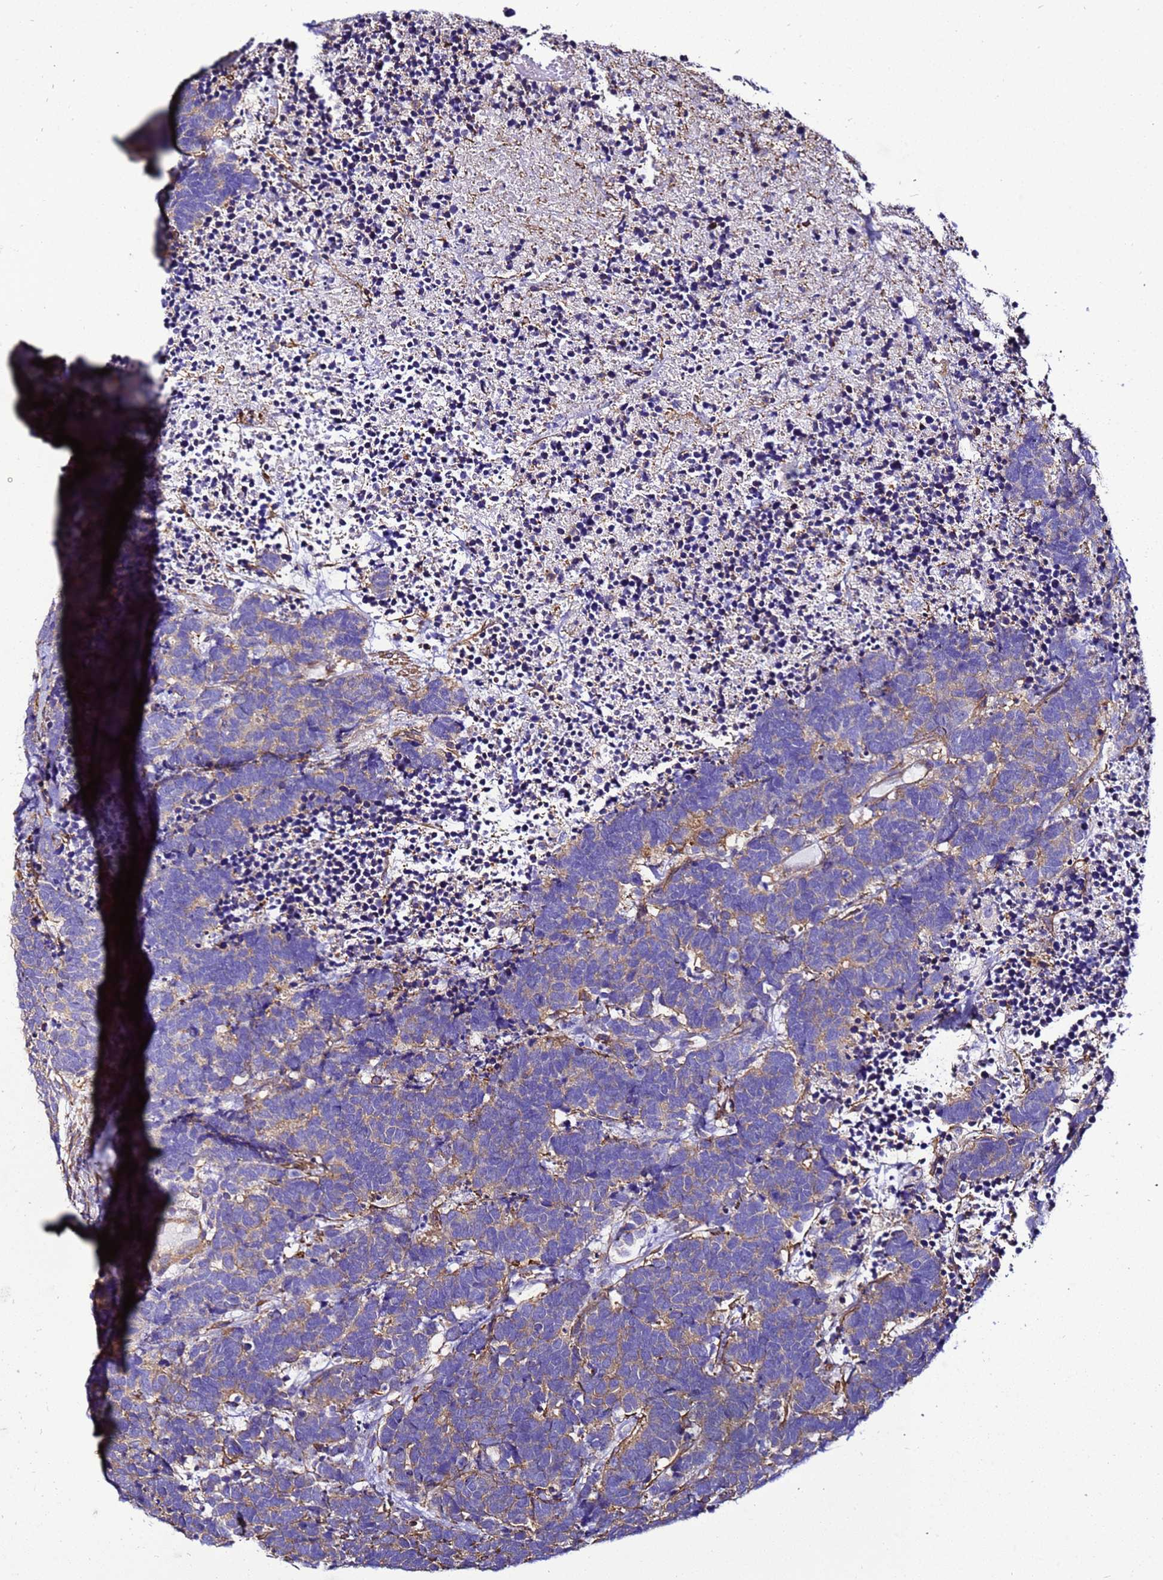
{"staining": {"intensity": "weak", "quantity": ">75%", "location": "cytoplasmic/membranous"}, "tissue": "carcinoid", "cell_type": "Tumor cells", "image_type": "cancer", "snomed": [{"axis": "morphology", "description": "Carcinoma, NOS"}, {"axis": "morphology", "description": "Carcinoid, malignant, NOS"}, {"axis": "topography", "description": "Urinary bladder"}], "caption": "DAB (3,3'-diaminobenzidine) immunohistochemical staining of human carcinoid shows weak cytoplasmic/membranous protein positivity in approximately >75% of tumor cells.", "gene": "MYL12A", "patient": {"sex": "male", "age": 57}}